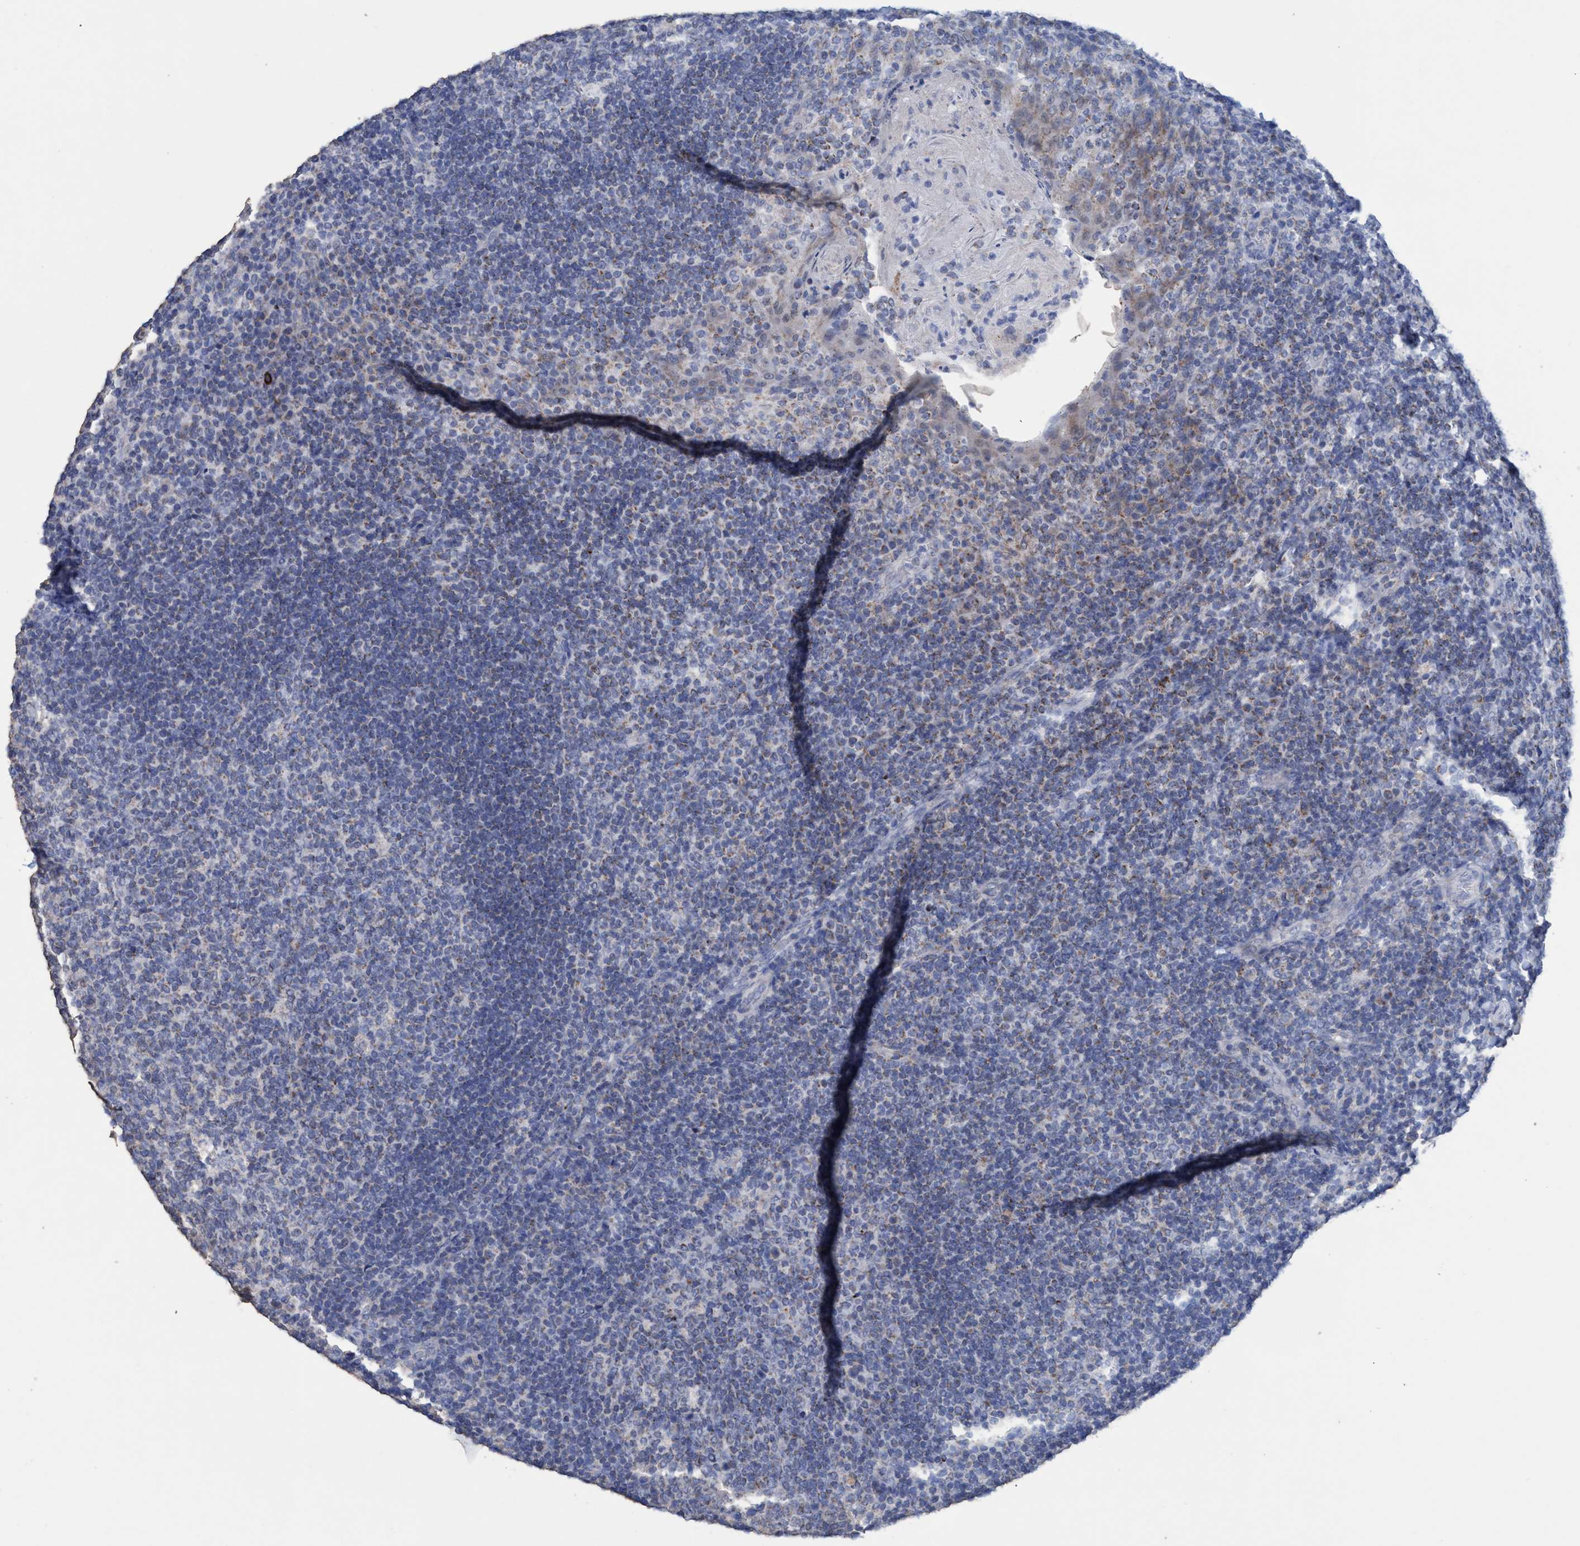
{"staining": {"intensity": "weak", "quantity": "25%-75%", "location": "cytoplasmic/membranous"}, "tissue": "tonsil", "cell_type": "Germinal center cells", "image_type": "normal", "snomed": [{"axis": "morphology", "description": "Normal tissue, NOS"}, {"axis": "topography", "description": "Tonsil"}], "caption": "A brown stain shows weak cytoplasmic/membranous positivity of a protein in germinal center cells of normal human tonsil.", "gene": "RSAD1", "patient": {"sex": "male", "age": 17}}